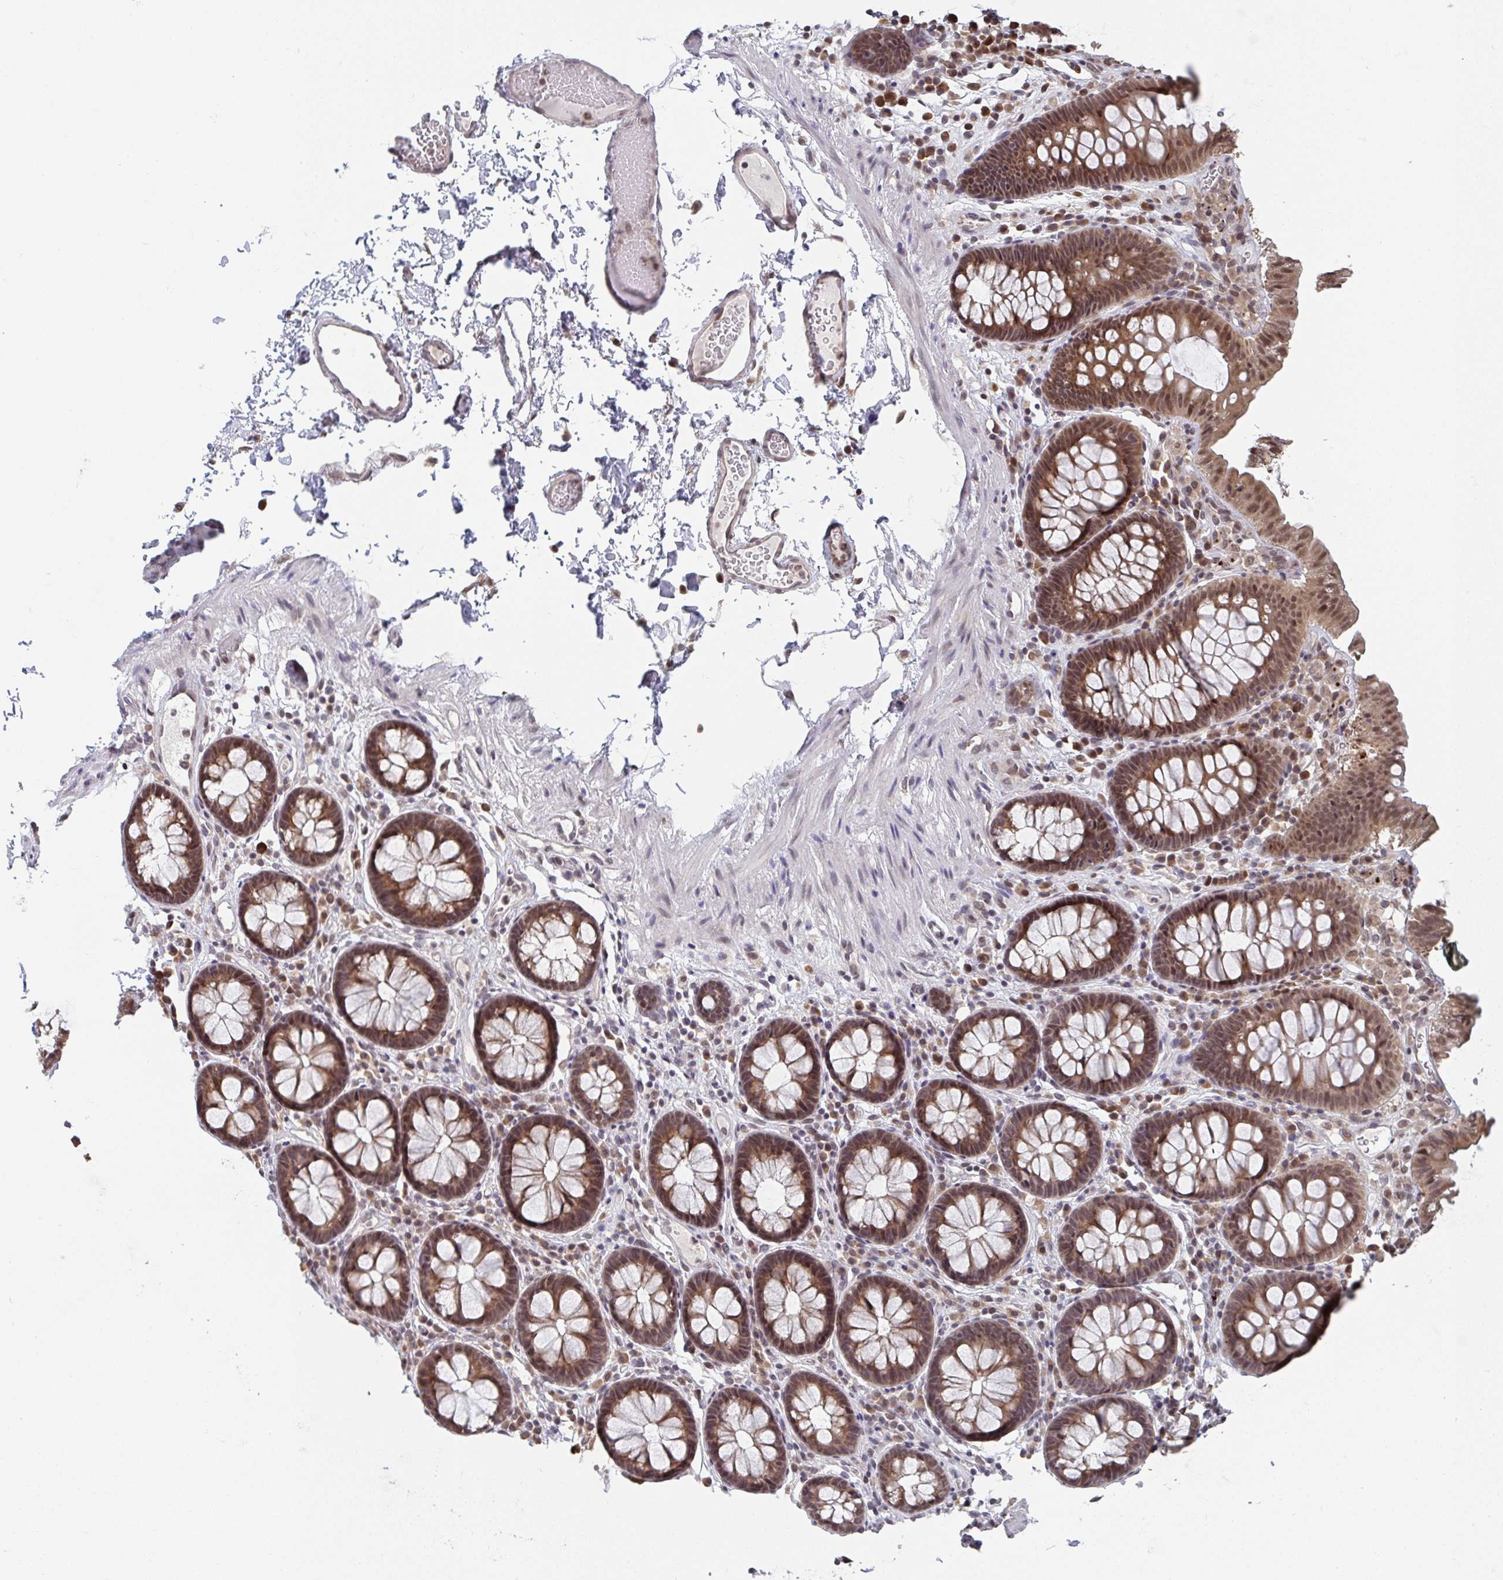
{"staining": {"intensity": "moderate", "quantity": "25%-75%", "location": "nuclear"}, "tissue": "colon", "cell_type": "Endothelial cells", "image_type": "normal", "snomed": [{"axis": "morphology", "description": "Normal tissue, NOS"}, {"axis": "topography", "description": "Colon"}, {"axis": "topography", "description": "Peripheral nerve tissue"}], "caption": "A photomicrograph of colon stained for a protein shows moderate nuclear brown staining in endothelial cells.", "gene": "JMJD1C", "patient": {"sex": "male", "age": 84}}